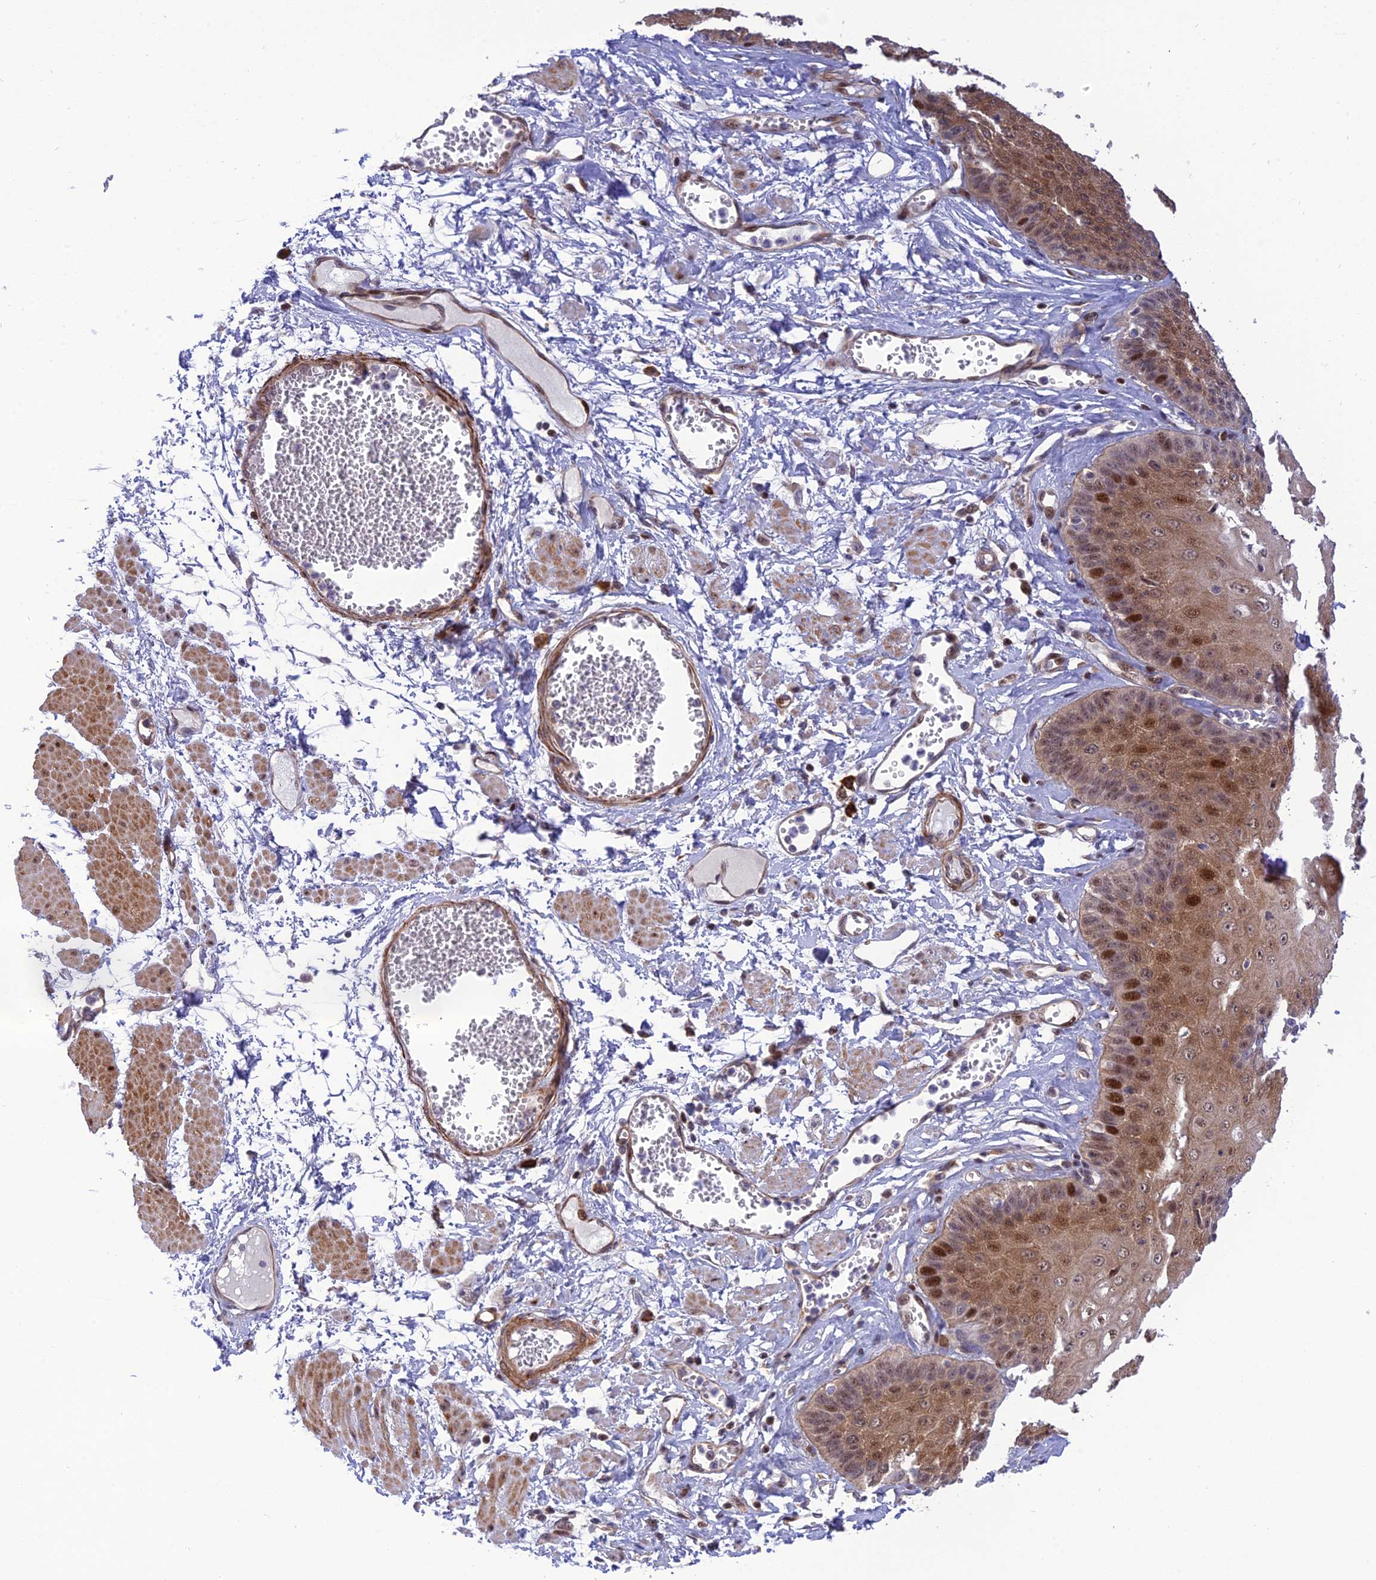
{"staining": {"intensity": "strong", "quantity": "25%-75%", "location": "cytoplasmic/membranous,nuclear"}, "tissue": "esophagus", "cell_type": "Squamous epithelial cells", "image_type": "normal", "snomed": [{"axis": "morphology", "description": "Normal tissue, NOS"}, {"axis": "topography", "description": "Esophagus"}], "caption": "A histopathology image of human esophagus stained for a protein exhibits strong cytoplasmic/membranous,nuclear brown staining in squamous epithelial cells. (DAB (3,3'-diaminobenzidine) IHC with brightfield microscopy, high magnification).", "gene": "ZNF584", "patient": {"sex": "male", "age": 60}}